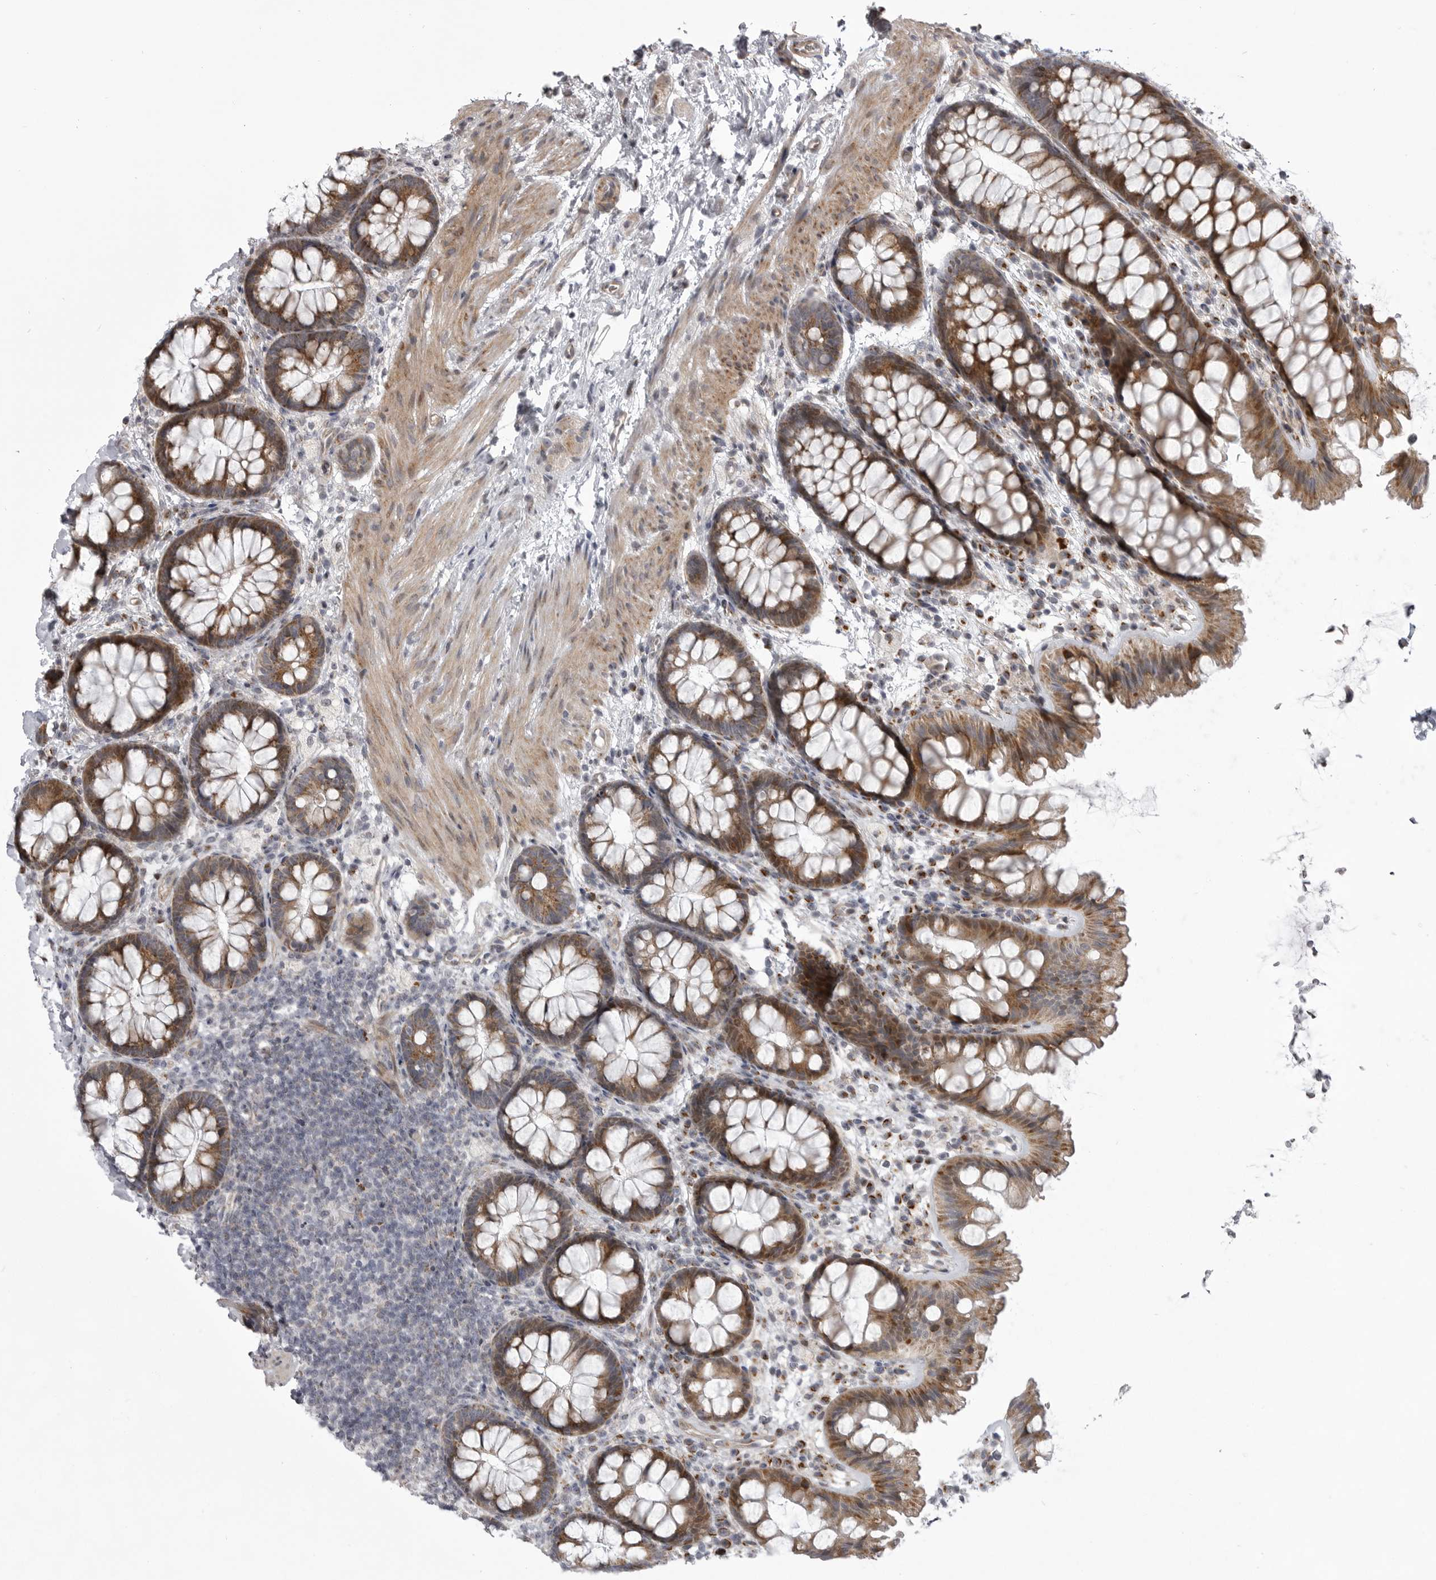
{"staining": {"intensity": "weak", "quantity": ">75%", "location": "cytoplasmic/membranous"}, "tissue": "colon", "cell_type": "Endothelial cells", "image_type": "normal", "snomed": [{"axis": "morphology", "description": "Normal tissue, NOS"}, {"axis": "topography", "description": "Colon"}], "caption": "Endothelial cells demonstrate low levels of weak cytoplasmic/membranous positivity in about >75% of cells in normal human colon. The staining was performed using DAB (3,3'-diaminobenzidine) to visualize the protein expression in brown, while the nuclei were stained in blue with hematoxylin (Magnification: 20x).", "gene": "TMPRSS11F", "patient": {"sex": "female", "age": 62}}